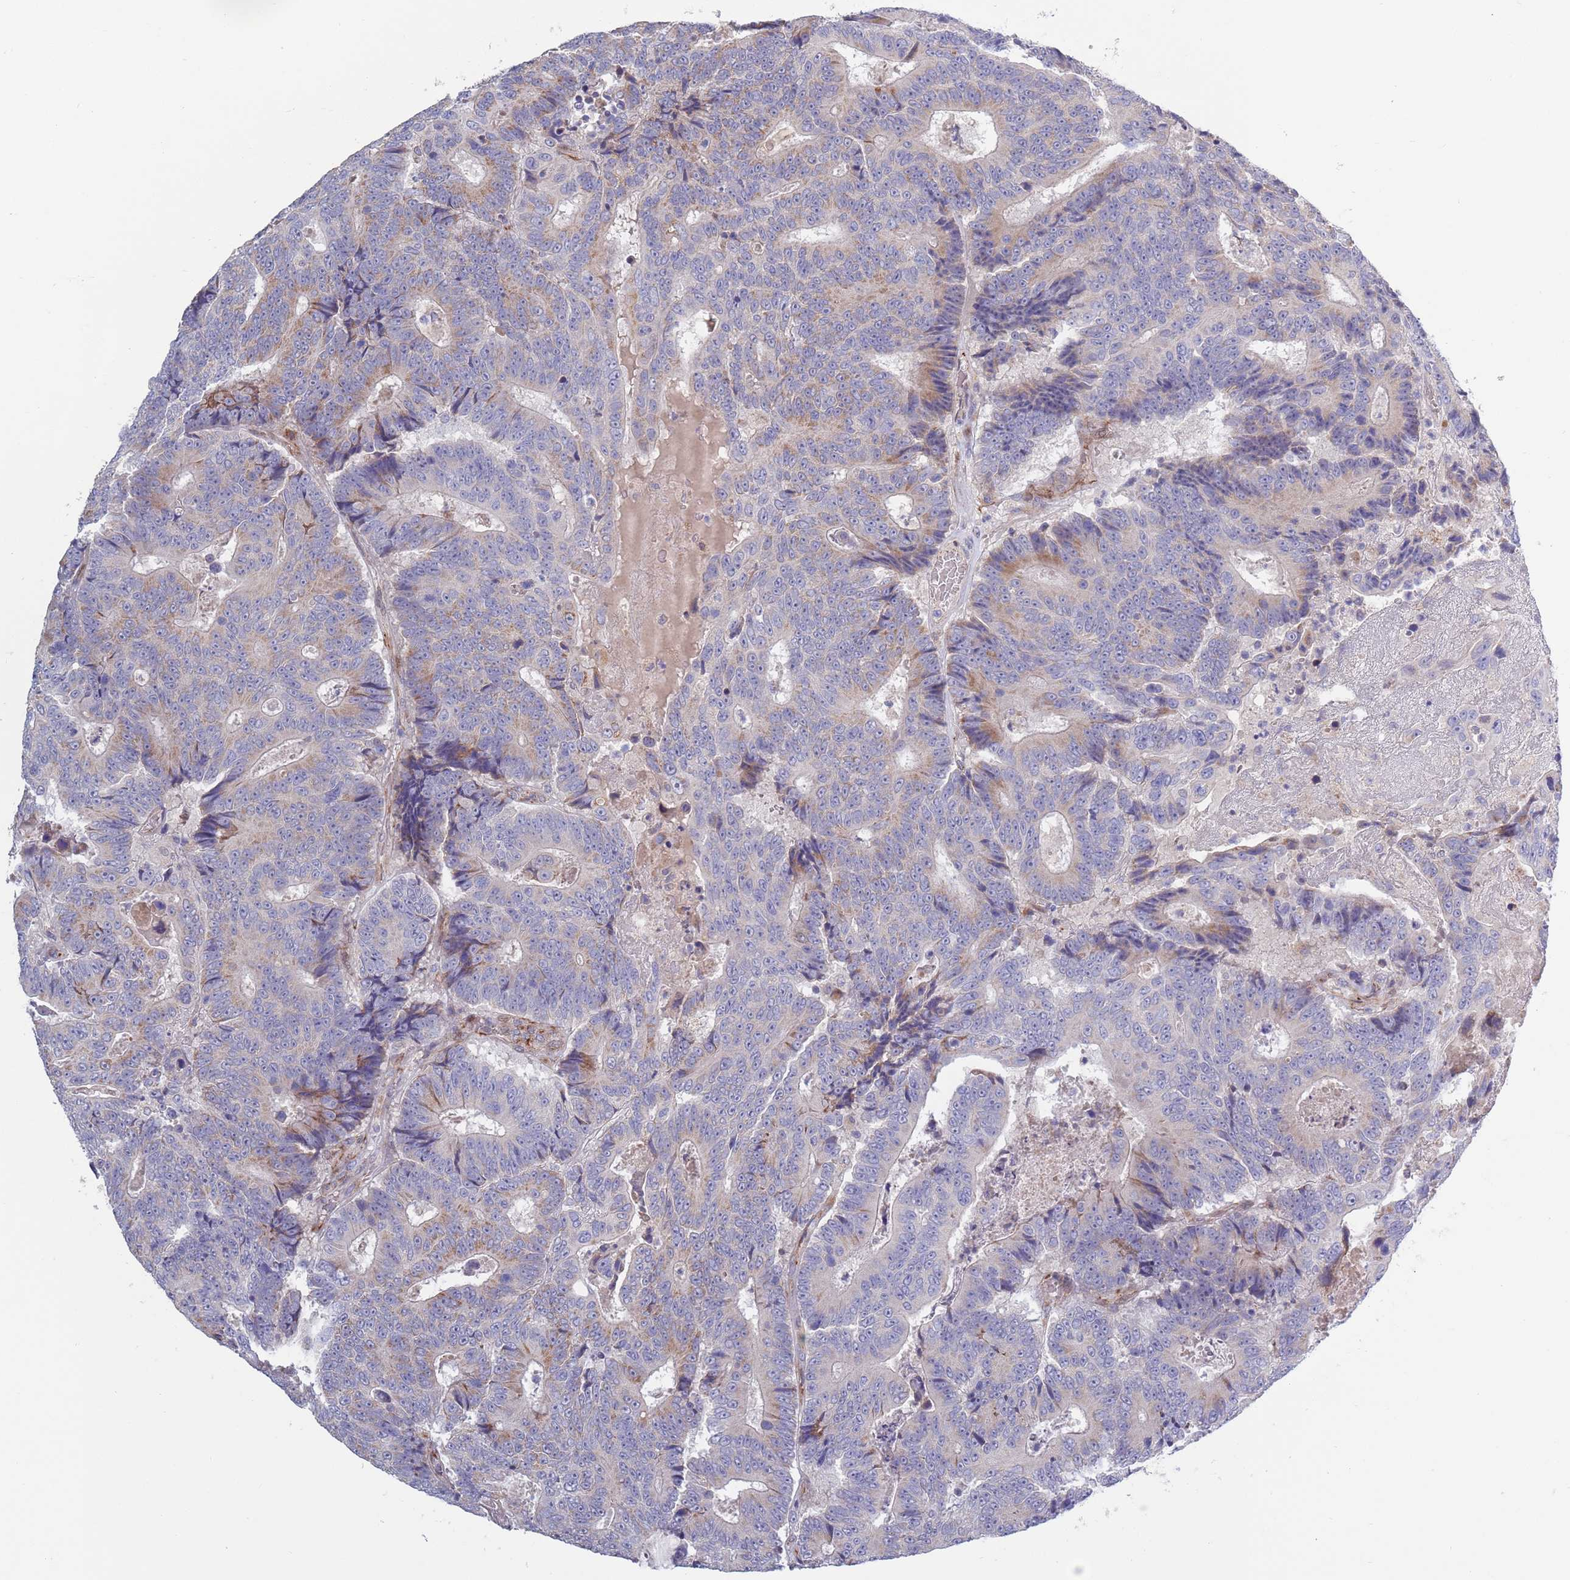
{"staining": {"intensity": "weak", "quantity": "<25%", "location": "cytoplasmic/membranous"}, "tissue": "colorectal cancer", "cell_type": "Tumor cells", "image_type": "cancer", "snomed": [{"axis": "morphology", "description": "Adenocarcinoma, NOS"}, {"axis": "topography", "description": "Colon"}], "caption": "IHC histopathology image of neoplastic tissue: colorectal adenocarcinoma stained with DAB (3,3'-diaminobenzidine) demonstrates no significant protein staining in tumor cells.", "gene": "TYW1", "patient": {"sex": "male", "age": 83}}